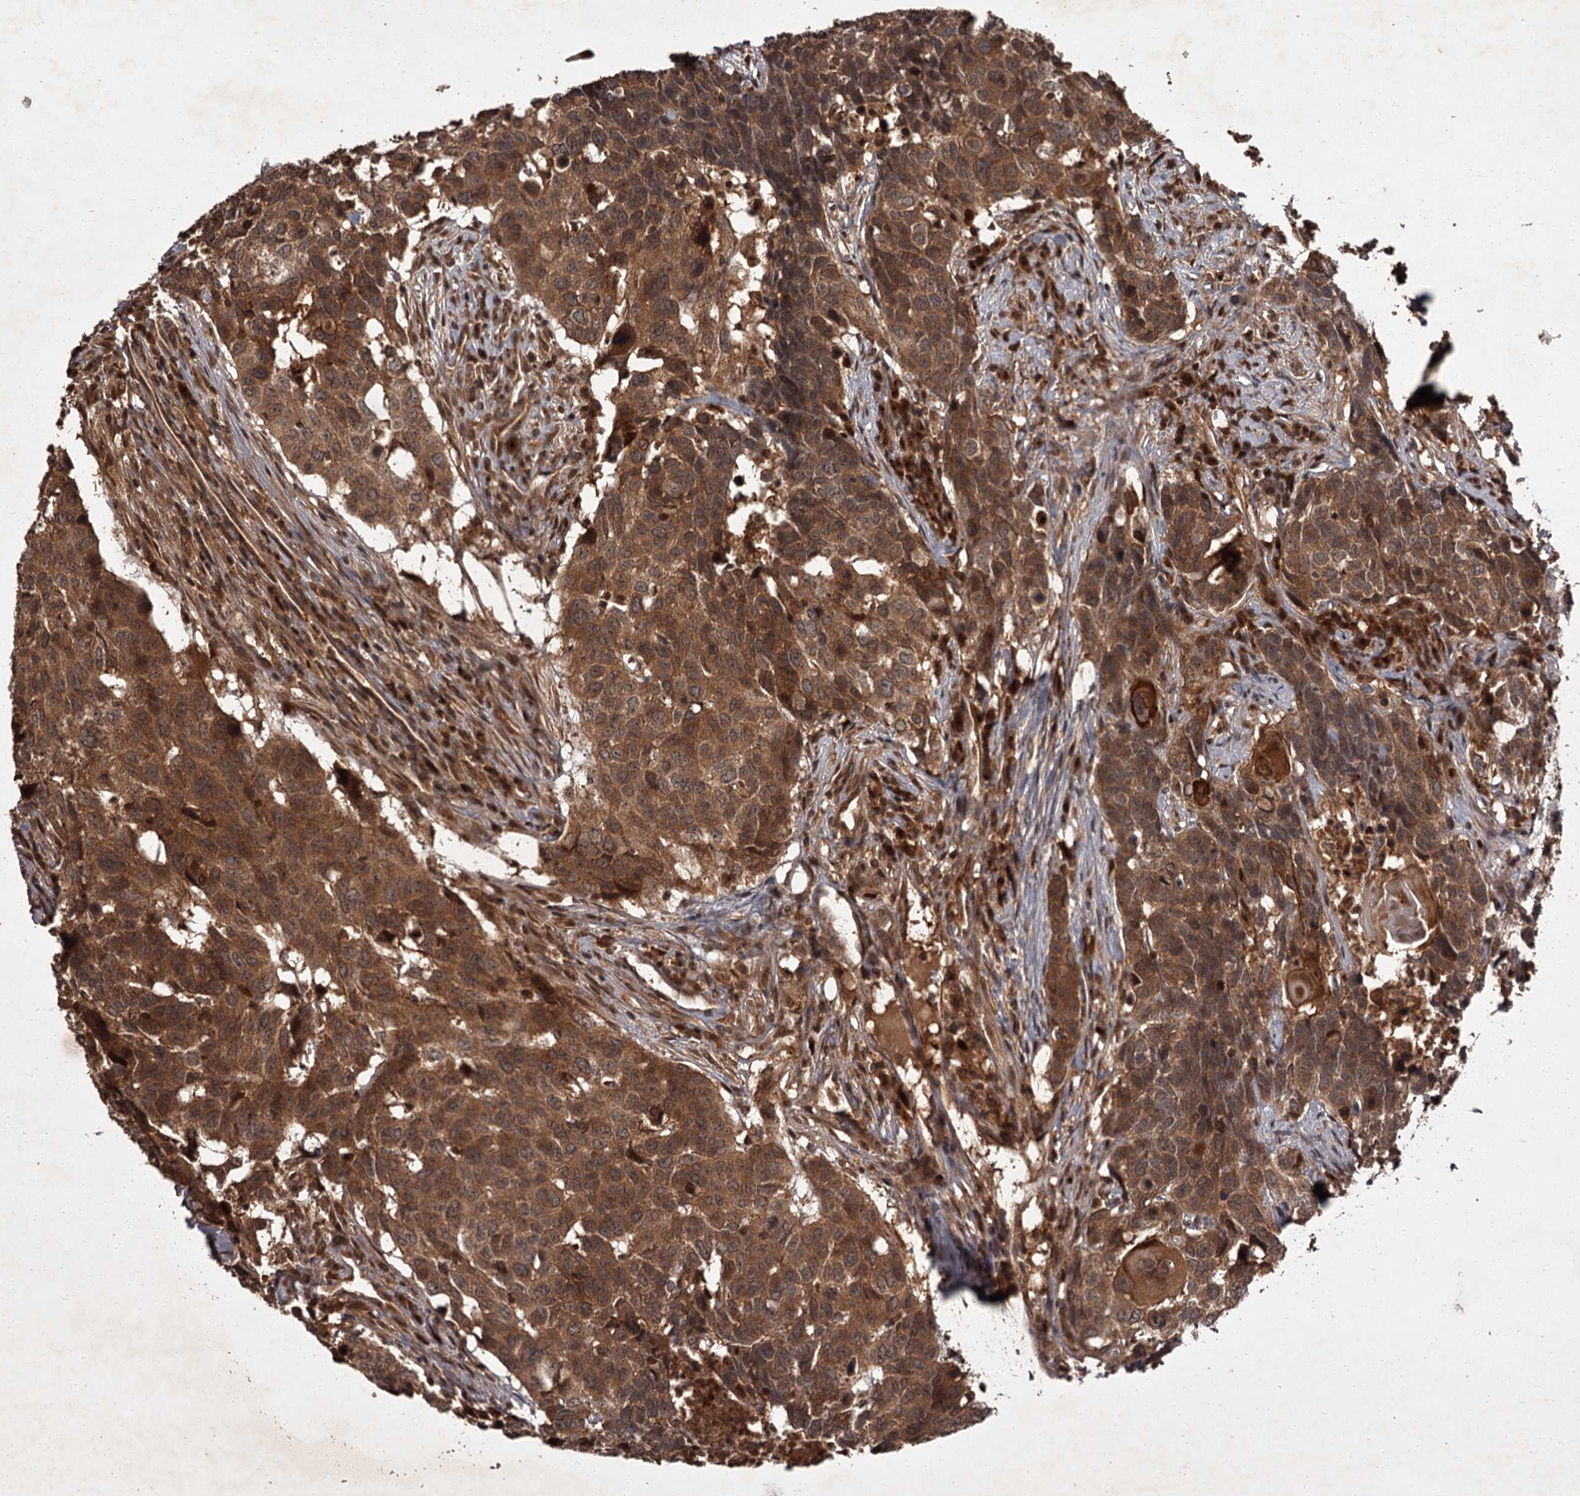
{"staining": {"intensity": "moderate", "quantity": ">75%", "location": "cytoplasmic/membranous"}, "tissue": "head and neck cancer", "cell_type": "Tumor cells", "image_type": "cancer", "snomed": [{"axis": "morphology", "description": "Squamous cell carcinoma, NOS"}, {"axis": "topography", "description": "Head-Neck"}], "caption": "The immunohistochemical stain highlights moderate cytoplasmic/membranous expression in tumor cells of squamous cell carcinoma (head and neck) tissue.", "gene": "TBC1D23", "patient": {"sex": "male", "age": 66}}